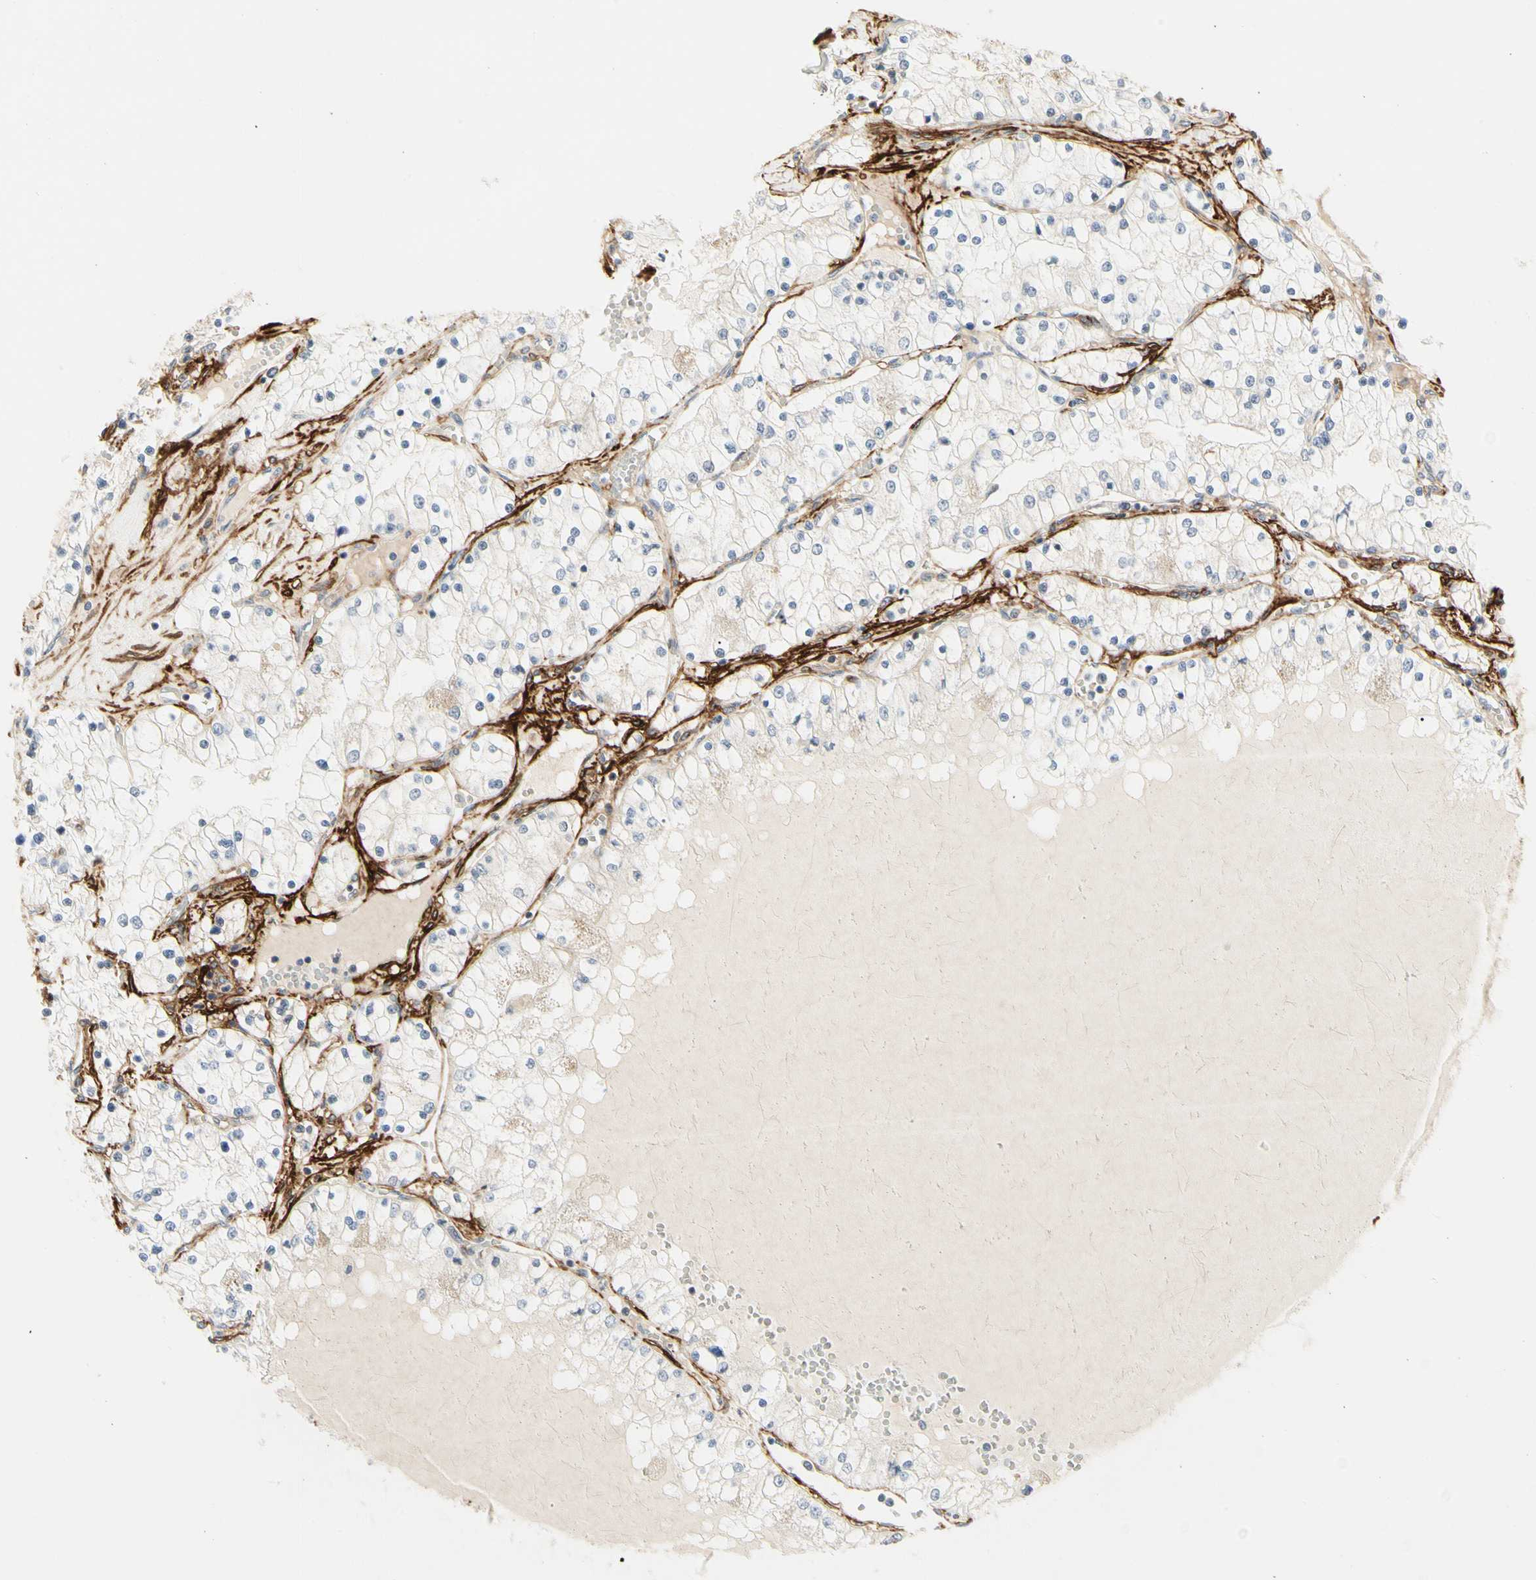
{"staining": {"intensity": "weak", "quantity": "<25%", "location": "cytoplasmic/membranous"}, "tissue": "renal cancer", "cell_type": "Tumor cells", "image_type": "cancer", "snomed": [{"axis": "morphology", "description": "Adenocarcinoma, NOS"}, {"axis": "topography", "description": "Kidney"}], "caption": "This micrograph is of renal adenocarcinoma stained with IHC to label a protein in brown with the nuclei are counter-stained blue. There is no staining in tumor cells. The staining was performed using DAB (3,3'-diaminobenzidine) to visualize the protein expression in brown, while the nuclei were stained in blue with hematoxylin (Magnification: 20x).", "gene": "GGT5", "patient": {"sex": "male", "age": 68}}